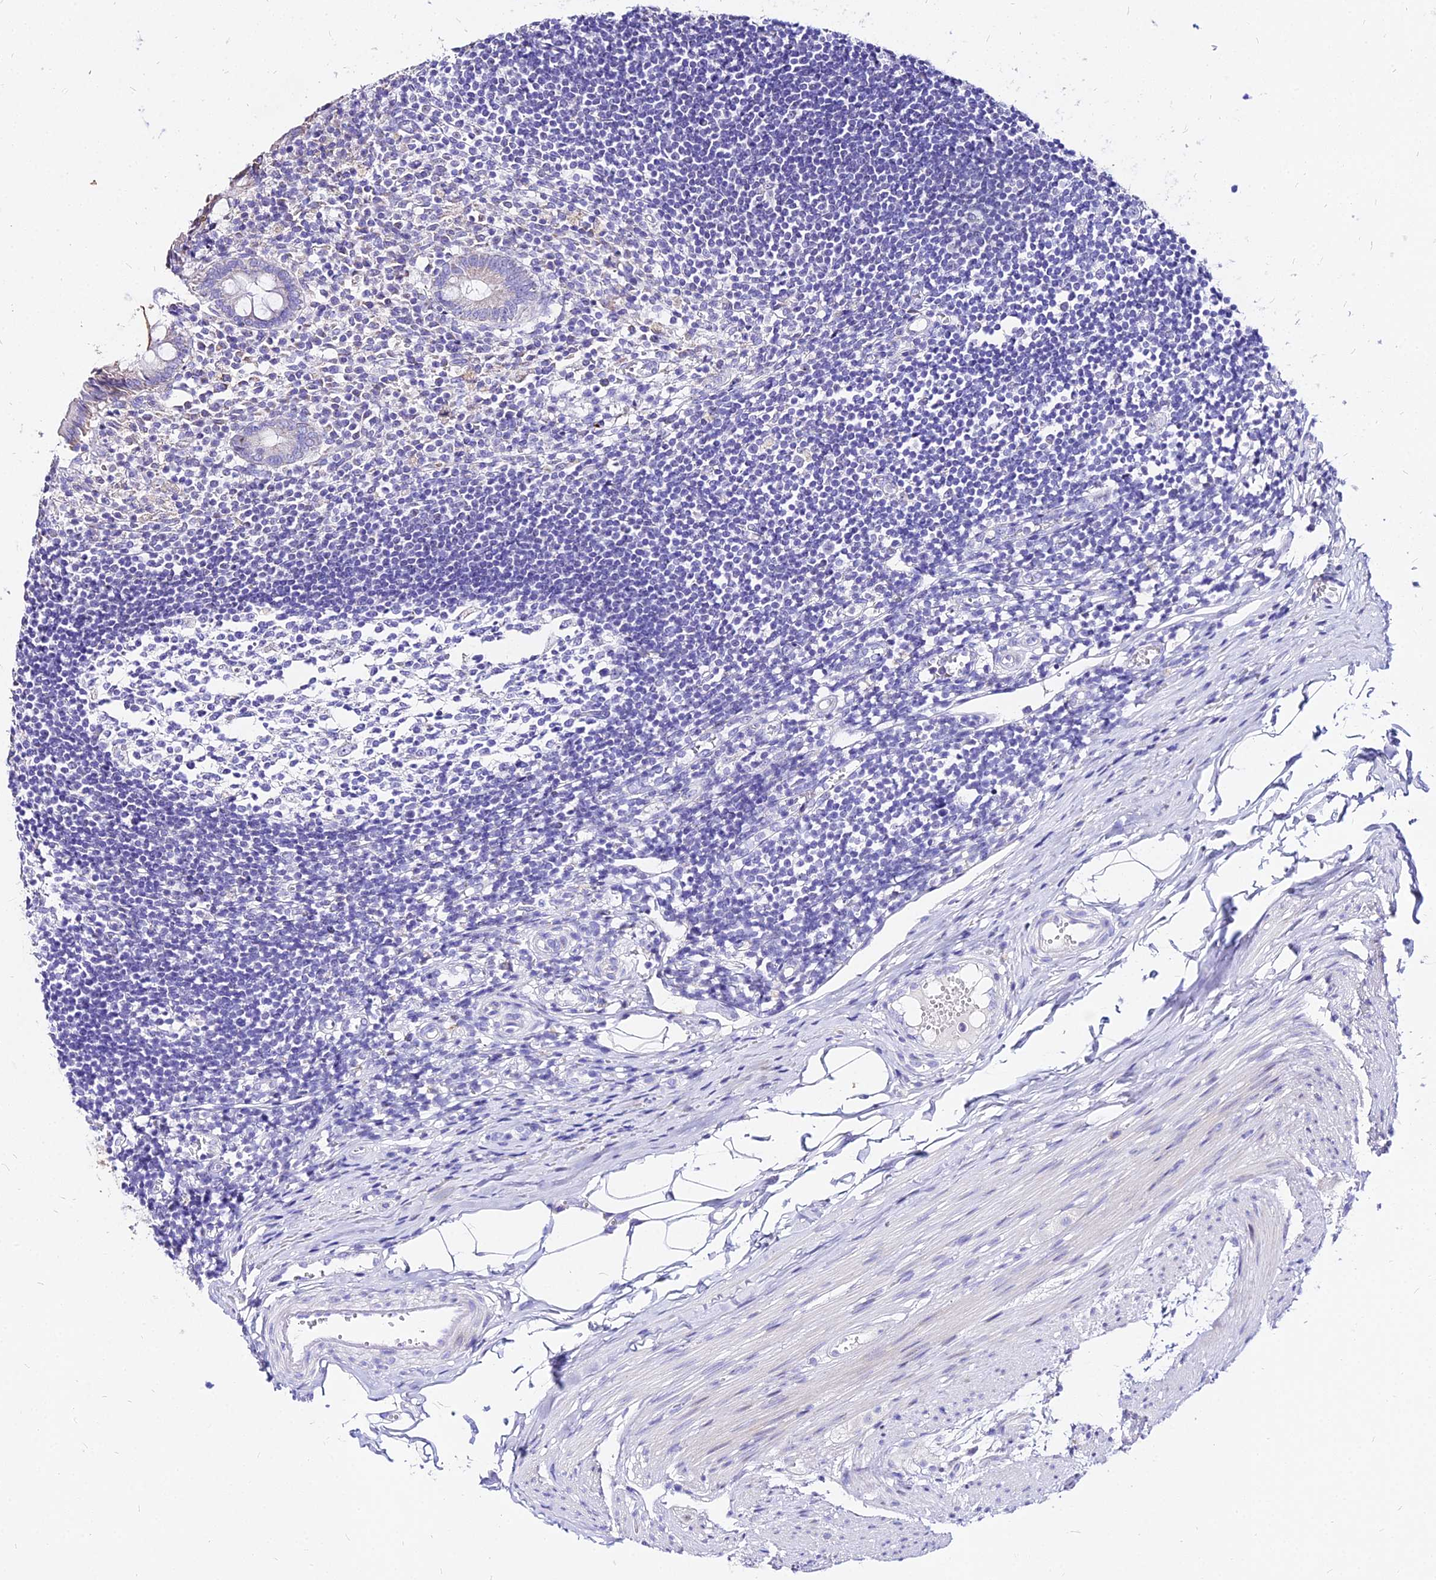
{"staining": {"intensity": "negative", "quantity": "none", "location": "none"}, "tissue": "appendix", "cell_type": "Glandular cells", "image_type": "normal", "snomed": [{"axis": "morphology", "description": "Normal tissue, NOS"}, {"axis": "topography", "description": "Appendix"}], "caption": "The micrograph displays no significant positivity in glandular cells of appendix.", "gene": "CARD18", "patient": {"sex": "female", "age": 17}}